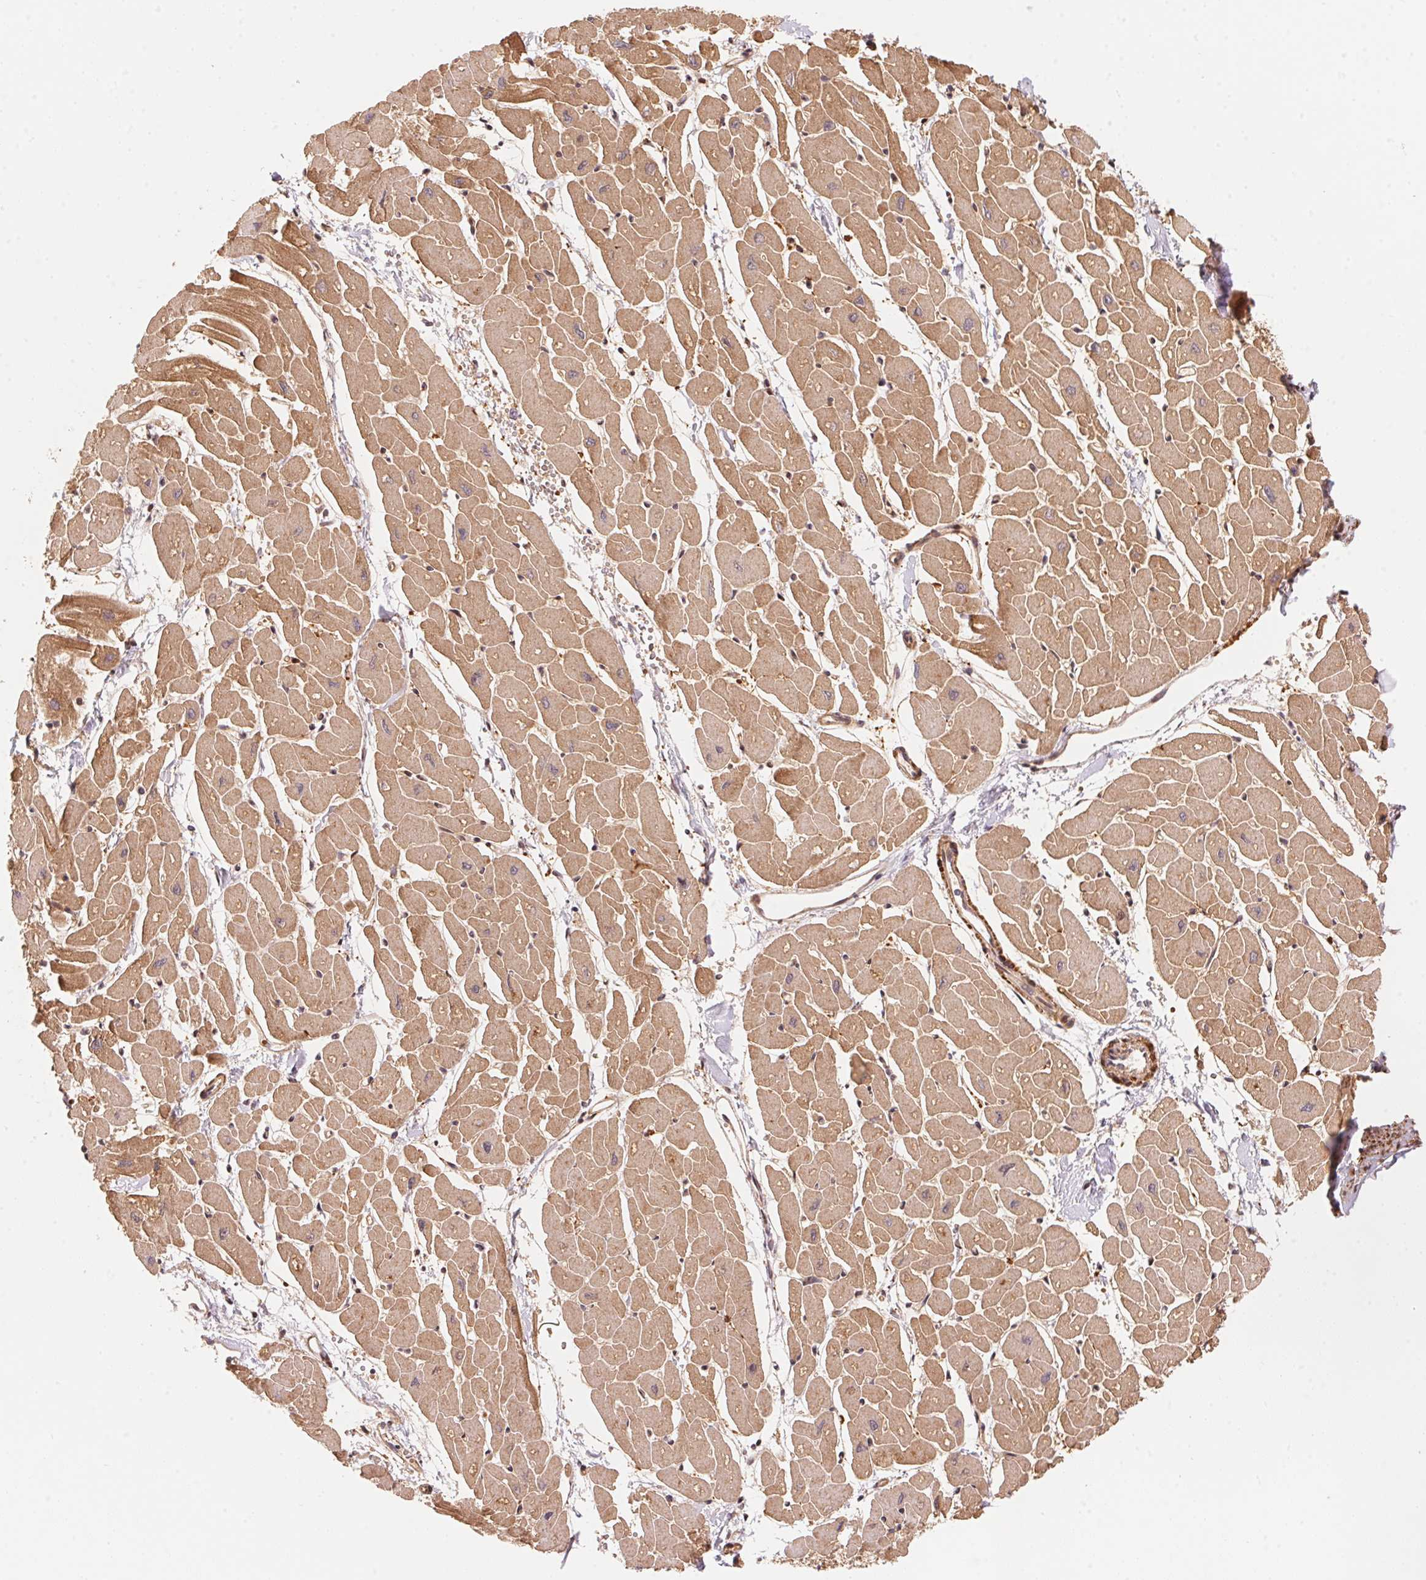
{"staining": {"intensity": "moderate", "quantity": ">75%", "location": "cytoplasmic/membranous"}, "tissue": "heart muscle", "cell_type": "Cardiomyocytes", "image_type": "normal", "snomed": [{"axis": "morphology", "description": "Normal tissue, NOS"}, {"axis": "topography", "description": "Heart"}], "caption": "A micrograph of human heart muscle stained for a protein exhibits moderate cytoplasmic/membranous brown staining in cardiomyocytes. The staining was performed using DAB to visualize the protein expression in brown, while the nuclei were stained in blue with hematoxylin (Magnification: 20x).", "gene": "TNIP2", "patient": {"sex": "male", "age": 57}}